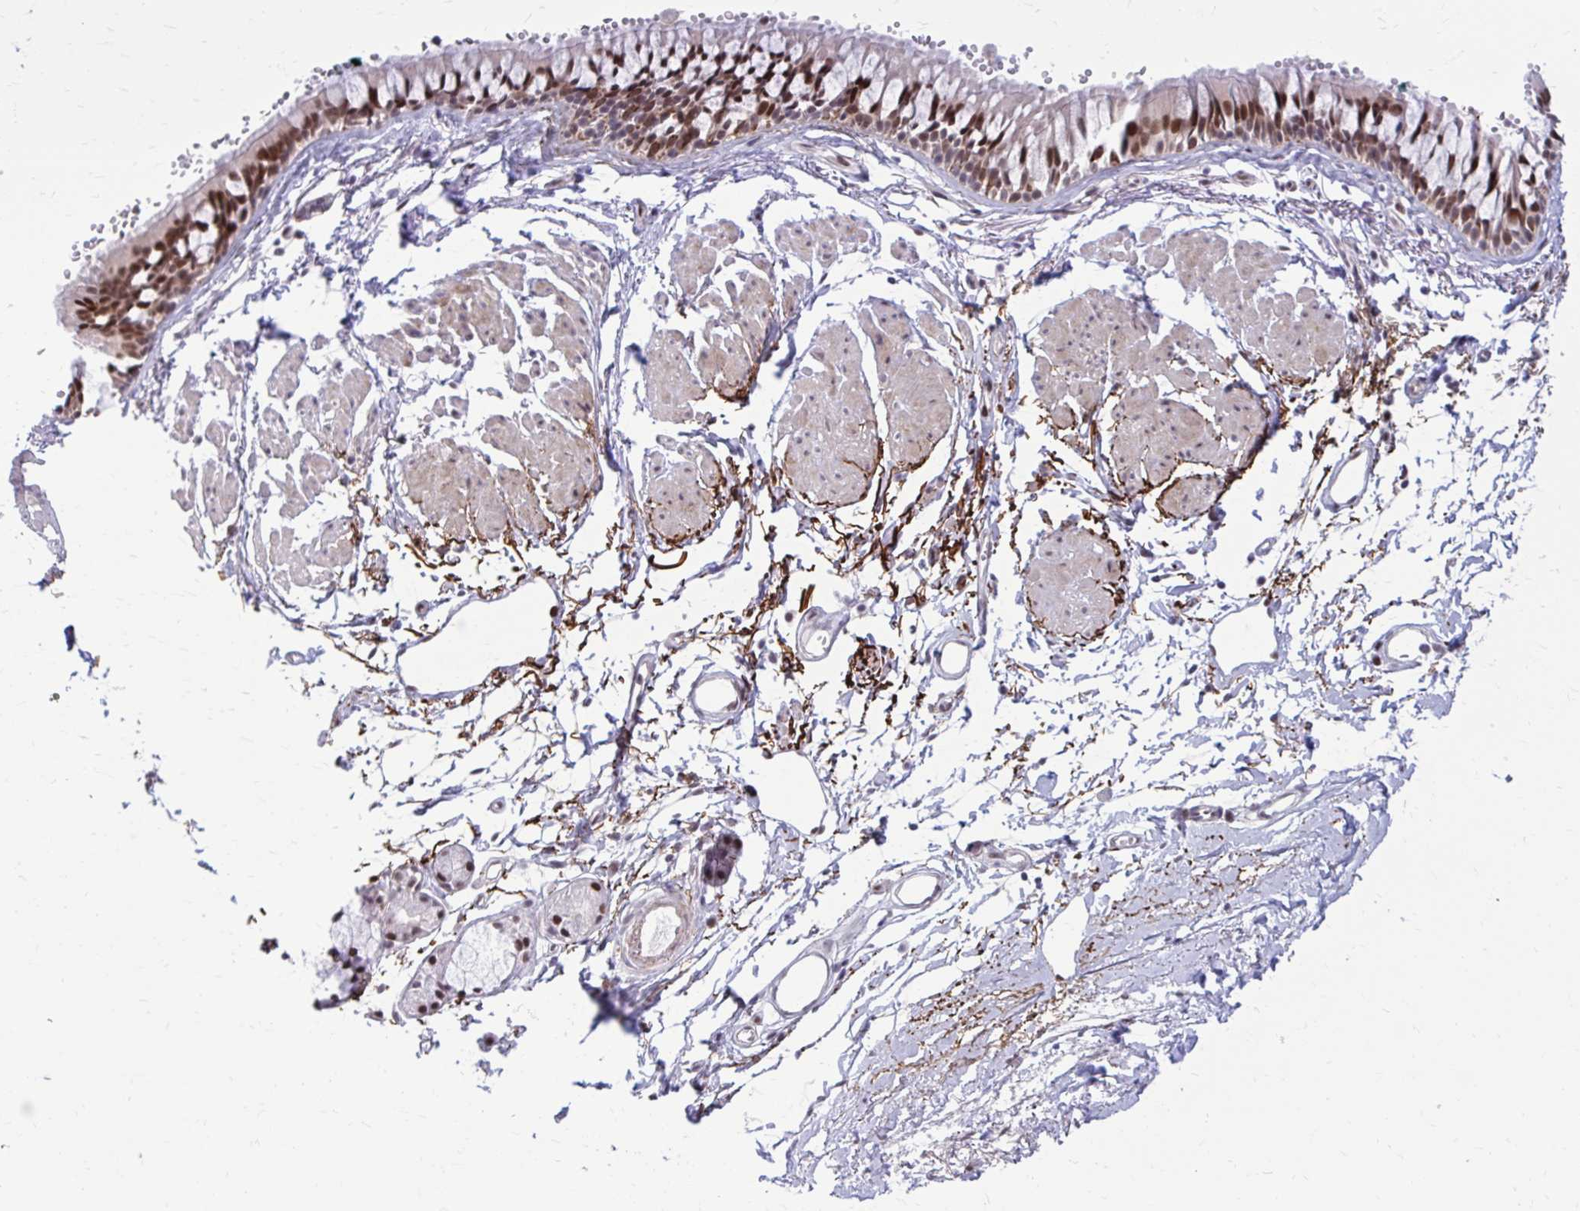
{"staining": {"intensity": "strong", "quantity": ">75%", "location": "nuclear"}, "tissue": "bronchus", "cell_type": "Respiratory epithelial cells", "image_type": "normal", "snomed": [{"axis": "morphology", "description": "Normal tissue, NOS"}, {"axis": "topography", "description": "Cartilage tissue"}, {"axis": "topography", "description": "Bronchus"}, {"axis": "topography", "description": "Peripheral nerve tissue"}], "caption": "Human bronchus stained for a protein (brown) reveals strong nuclear positive positivity in about >75% of respiratory epithelial cells.", "gene": "PSME4", "patient": {"sex": "female", "age": 59}}